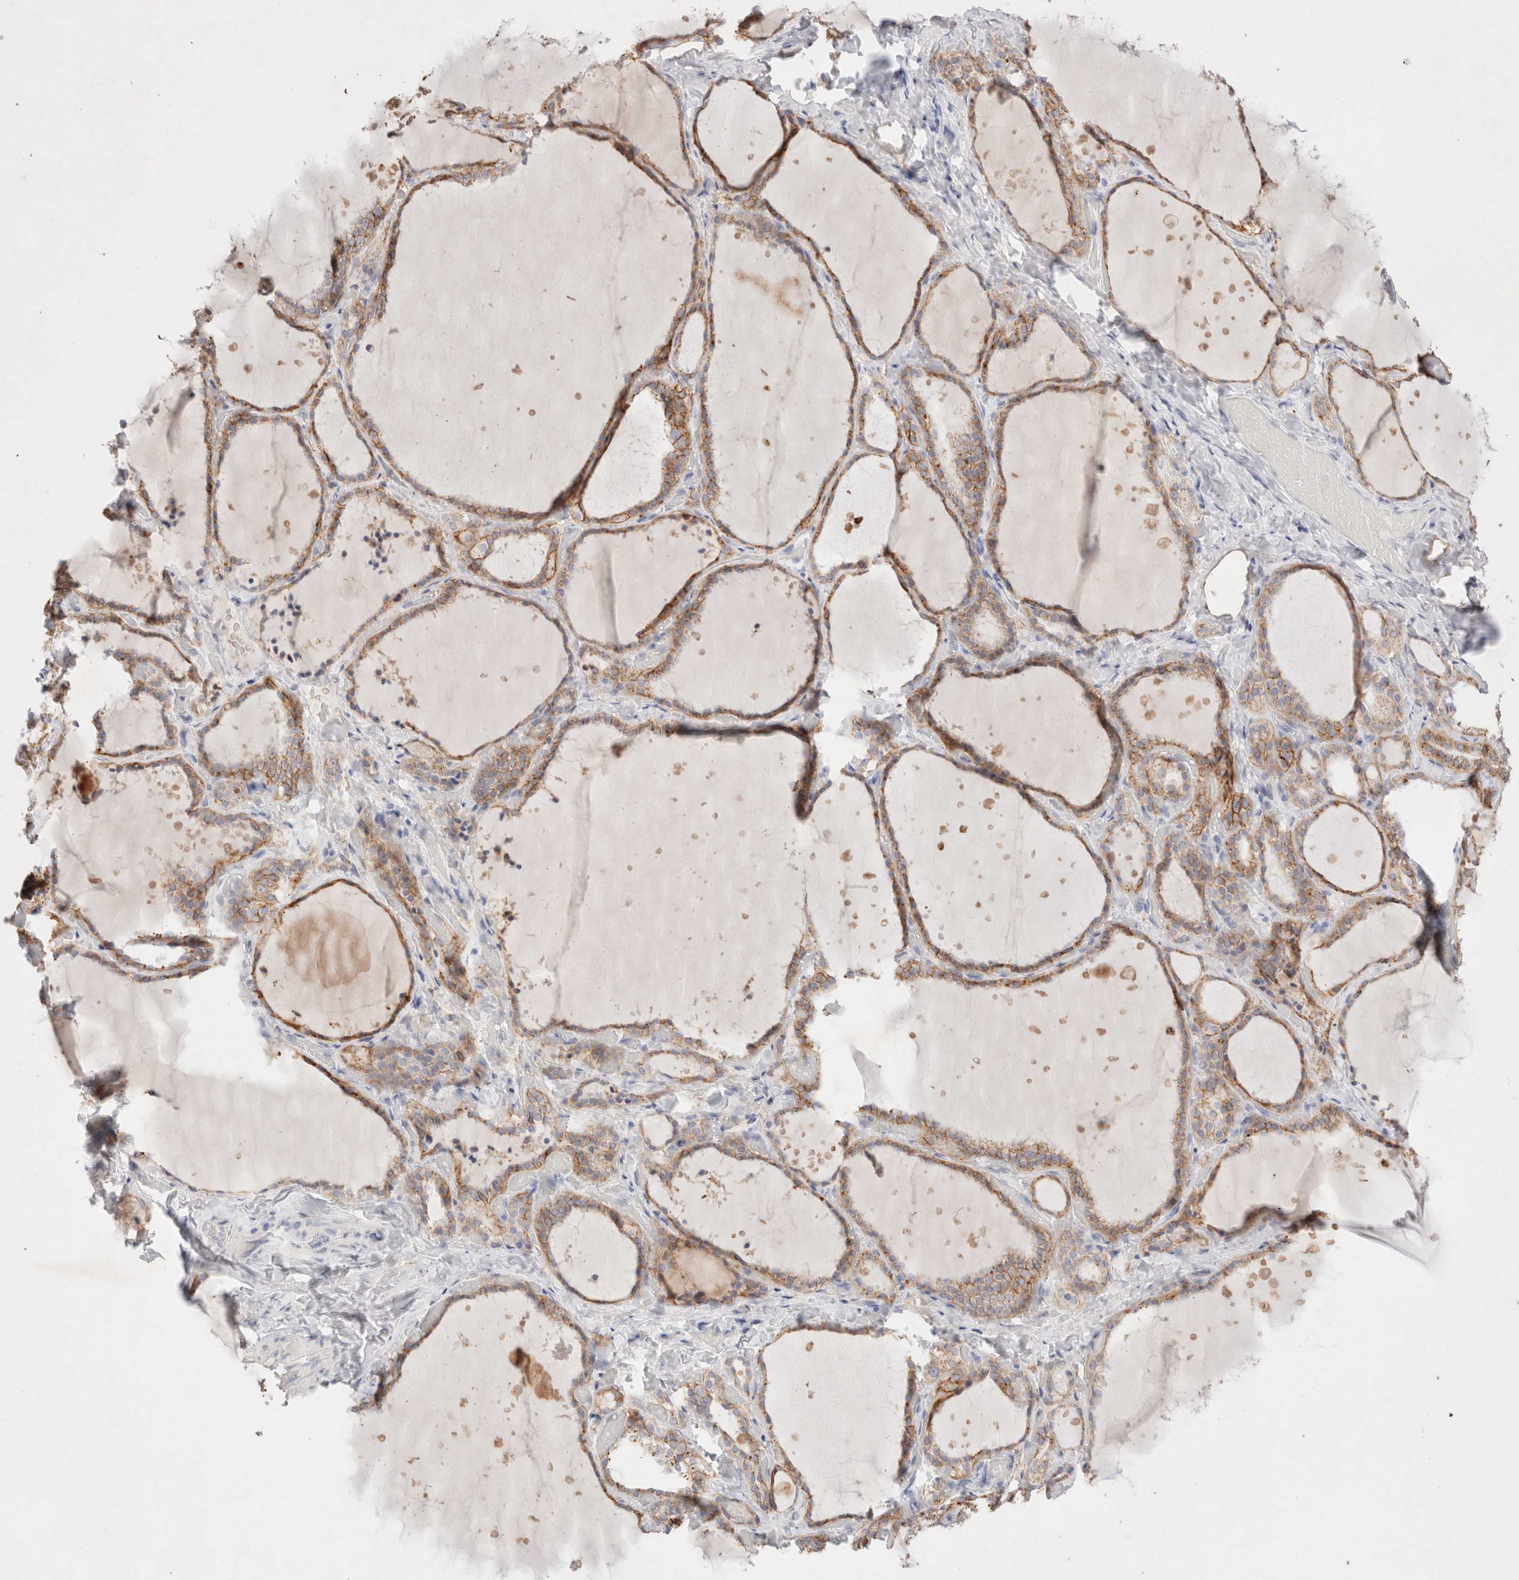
{"staining": {"intensity": "moderate", "quantity": ">75%", "location": "cytoplasmic/membranous"}, "tissue": "thyroid gland", "cell_type": "Glandular cells", "image_type": "normal", "snomed": [{"axis": "morphology", "description": "Normal tissue, NOS"}, {"axis": "topography", "description": "Thyroid gland"}], "caption": "Protein expression analysis of benign human thyroid gland reveals moderate cytoplasmic/membranous positivity in approximately >75% of glandular cells.", "gene": "EPCAM", "patient": {"sex": "female", "age": 44}}